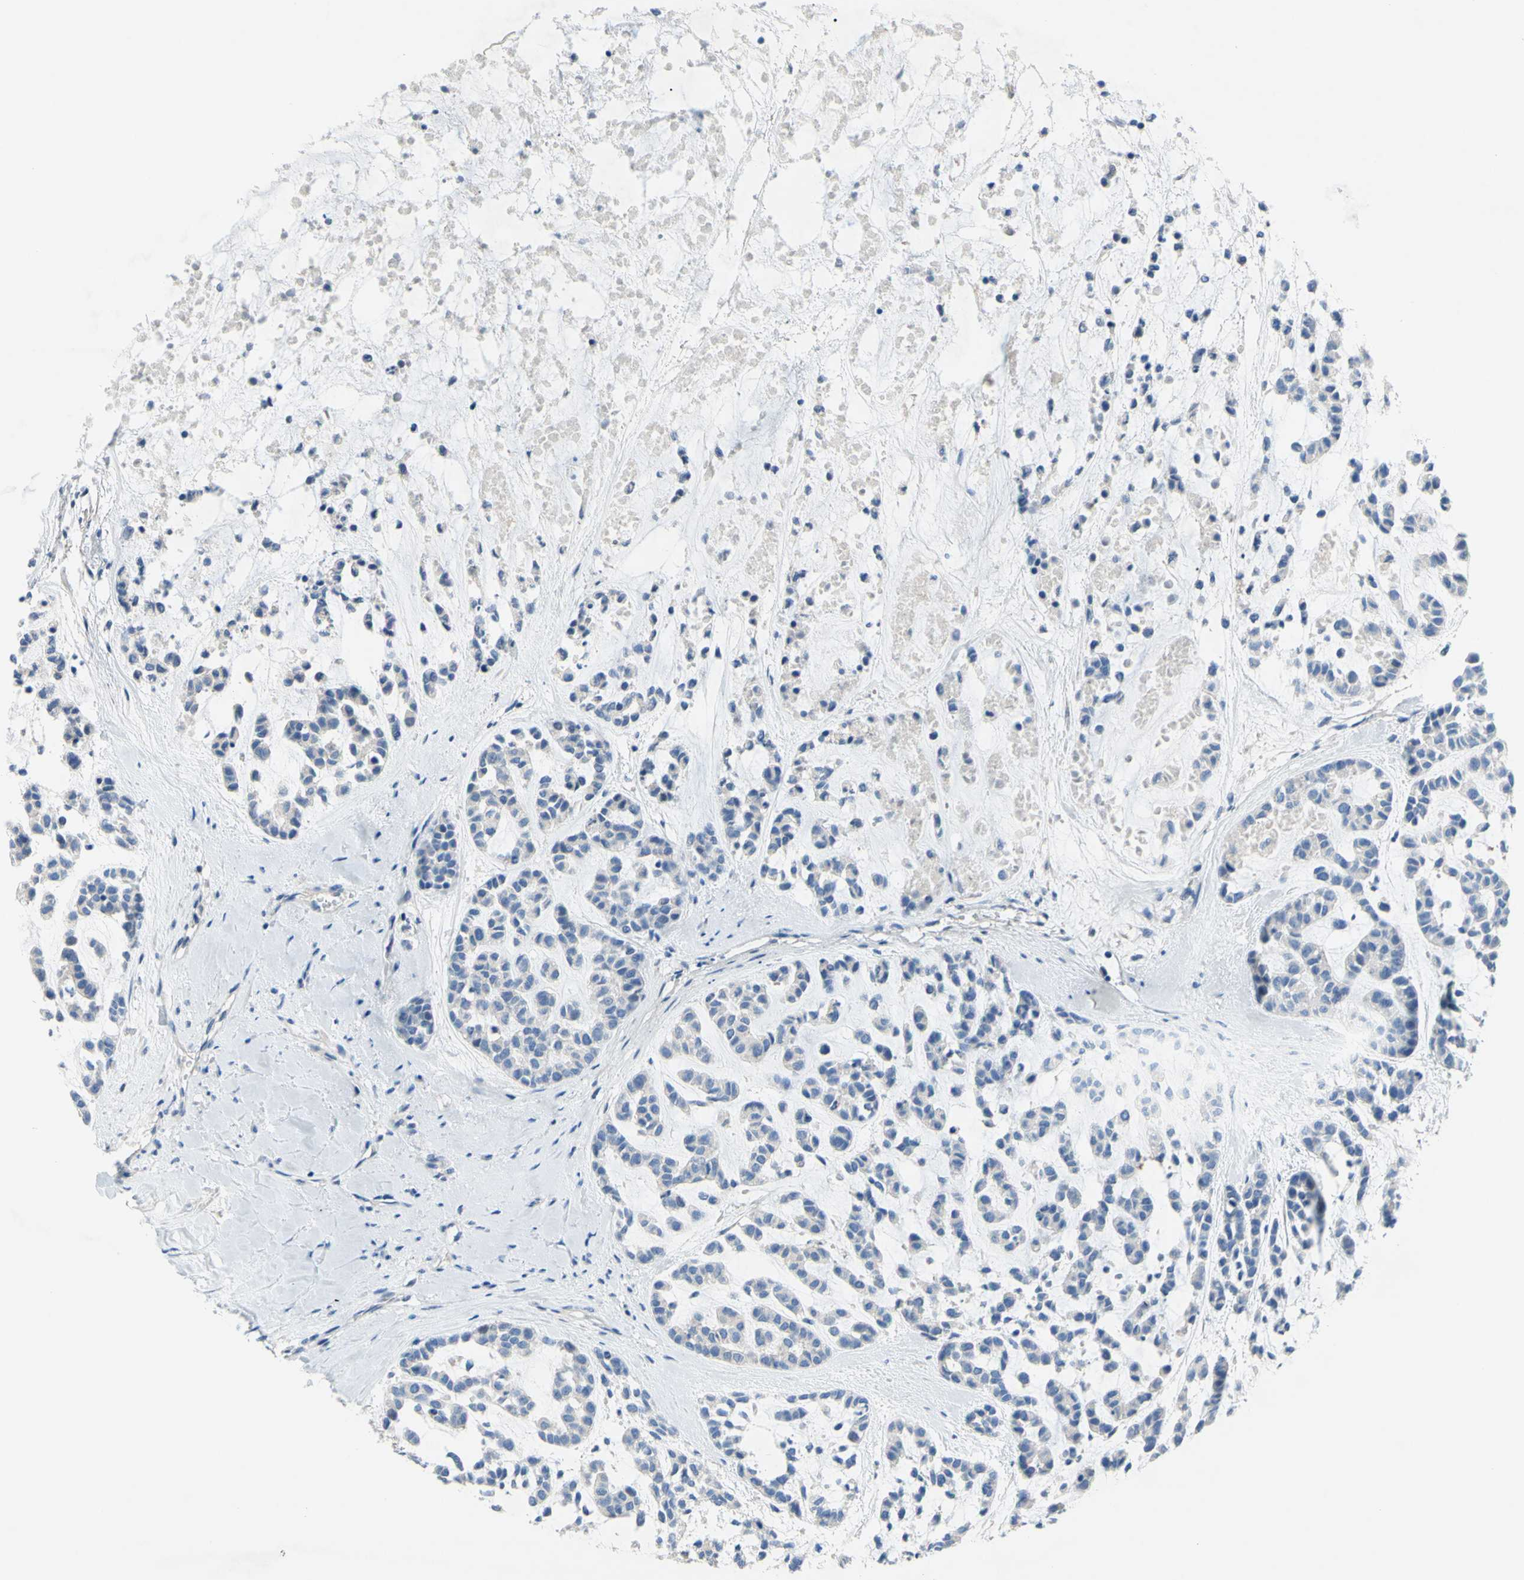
{"staining": {"intensity": "negative", "quantity": "none", "location": "none"}, "tissue": "head and neck cancer", "cell_type": "Tumor cells", "image_type": "cancer", "snomed": [{"axis": "morphology", "description": "Adenocarcinoma, NOS"}, {"axis": "morphology", "description": "Adenoma, NOS"}, {"axis": "topography", "description": "Head-Neck"}], "caption": "High magnification brightfield microscopy of adenocarcinoma (head and neck) stained with DAB (brown) and counterstained with hematoxylin (blue): tumor cells show no significant staining.", "gene": "TMEM59L", "patient": {"sex": "female", "age": 55}}